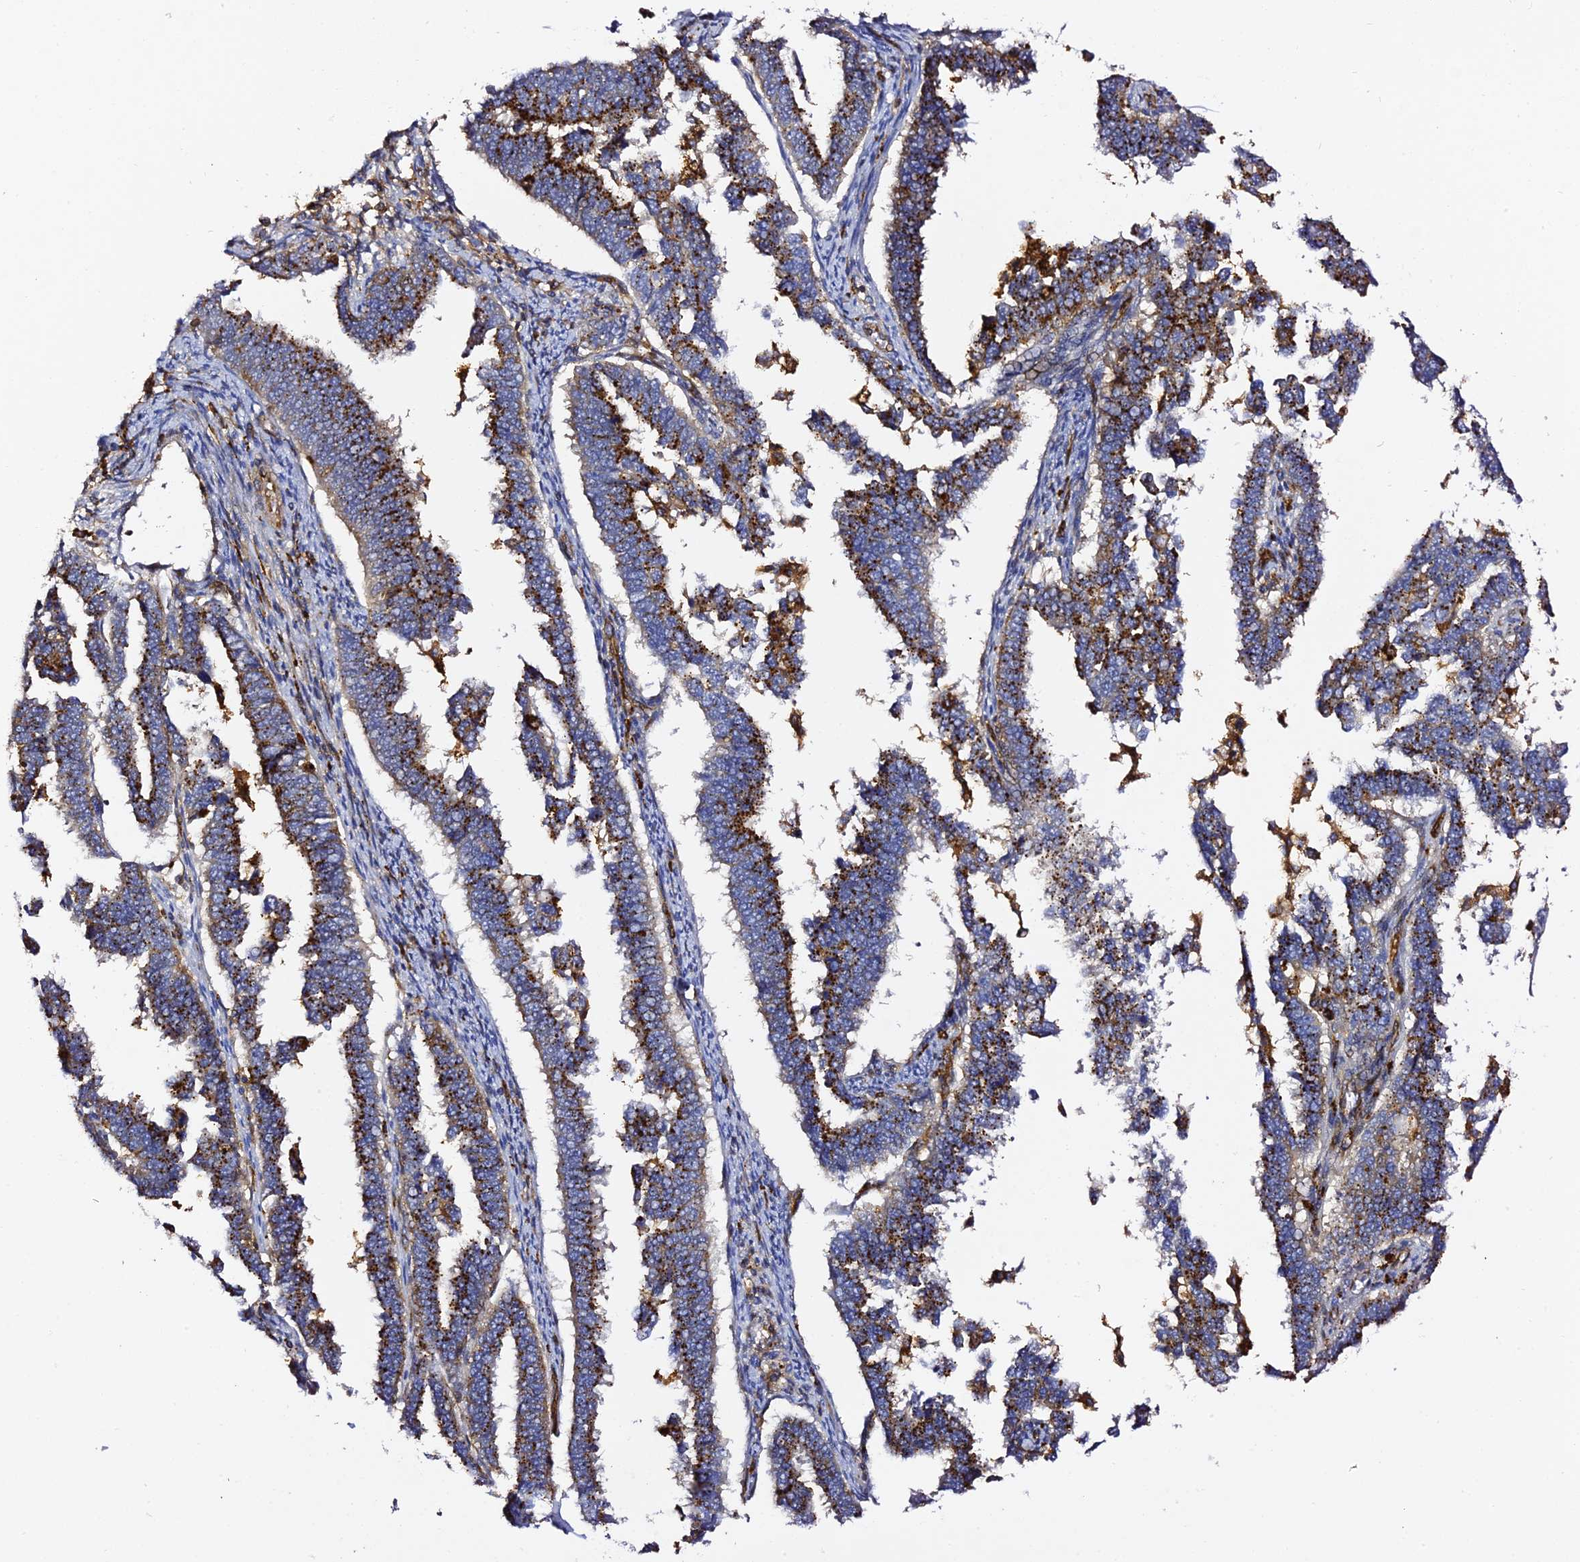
{"staining": {"intensity": "strong", "quantity": "25%-75%", "location": "cytoplasmic/membranous"}, "tissue": "endometrial cancer", "cell_type": "Tumor cells", "image_type": "cancer", "snomed": [{"axis": "morphology", "description": "Adenocarcinoma, NOS"}, {"axis": "topography", "description": "Endometrium"}], "caption": "Protein analysis of endometrial cancer tissue exhibits strong cytoplasmic/membranous positivity in about 25%-75% of tumor cells.", "gene": "TRPV2", "patient": {"sex": "female", "age": 75}}